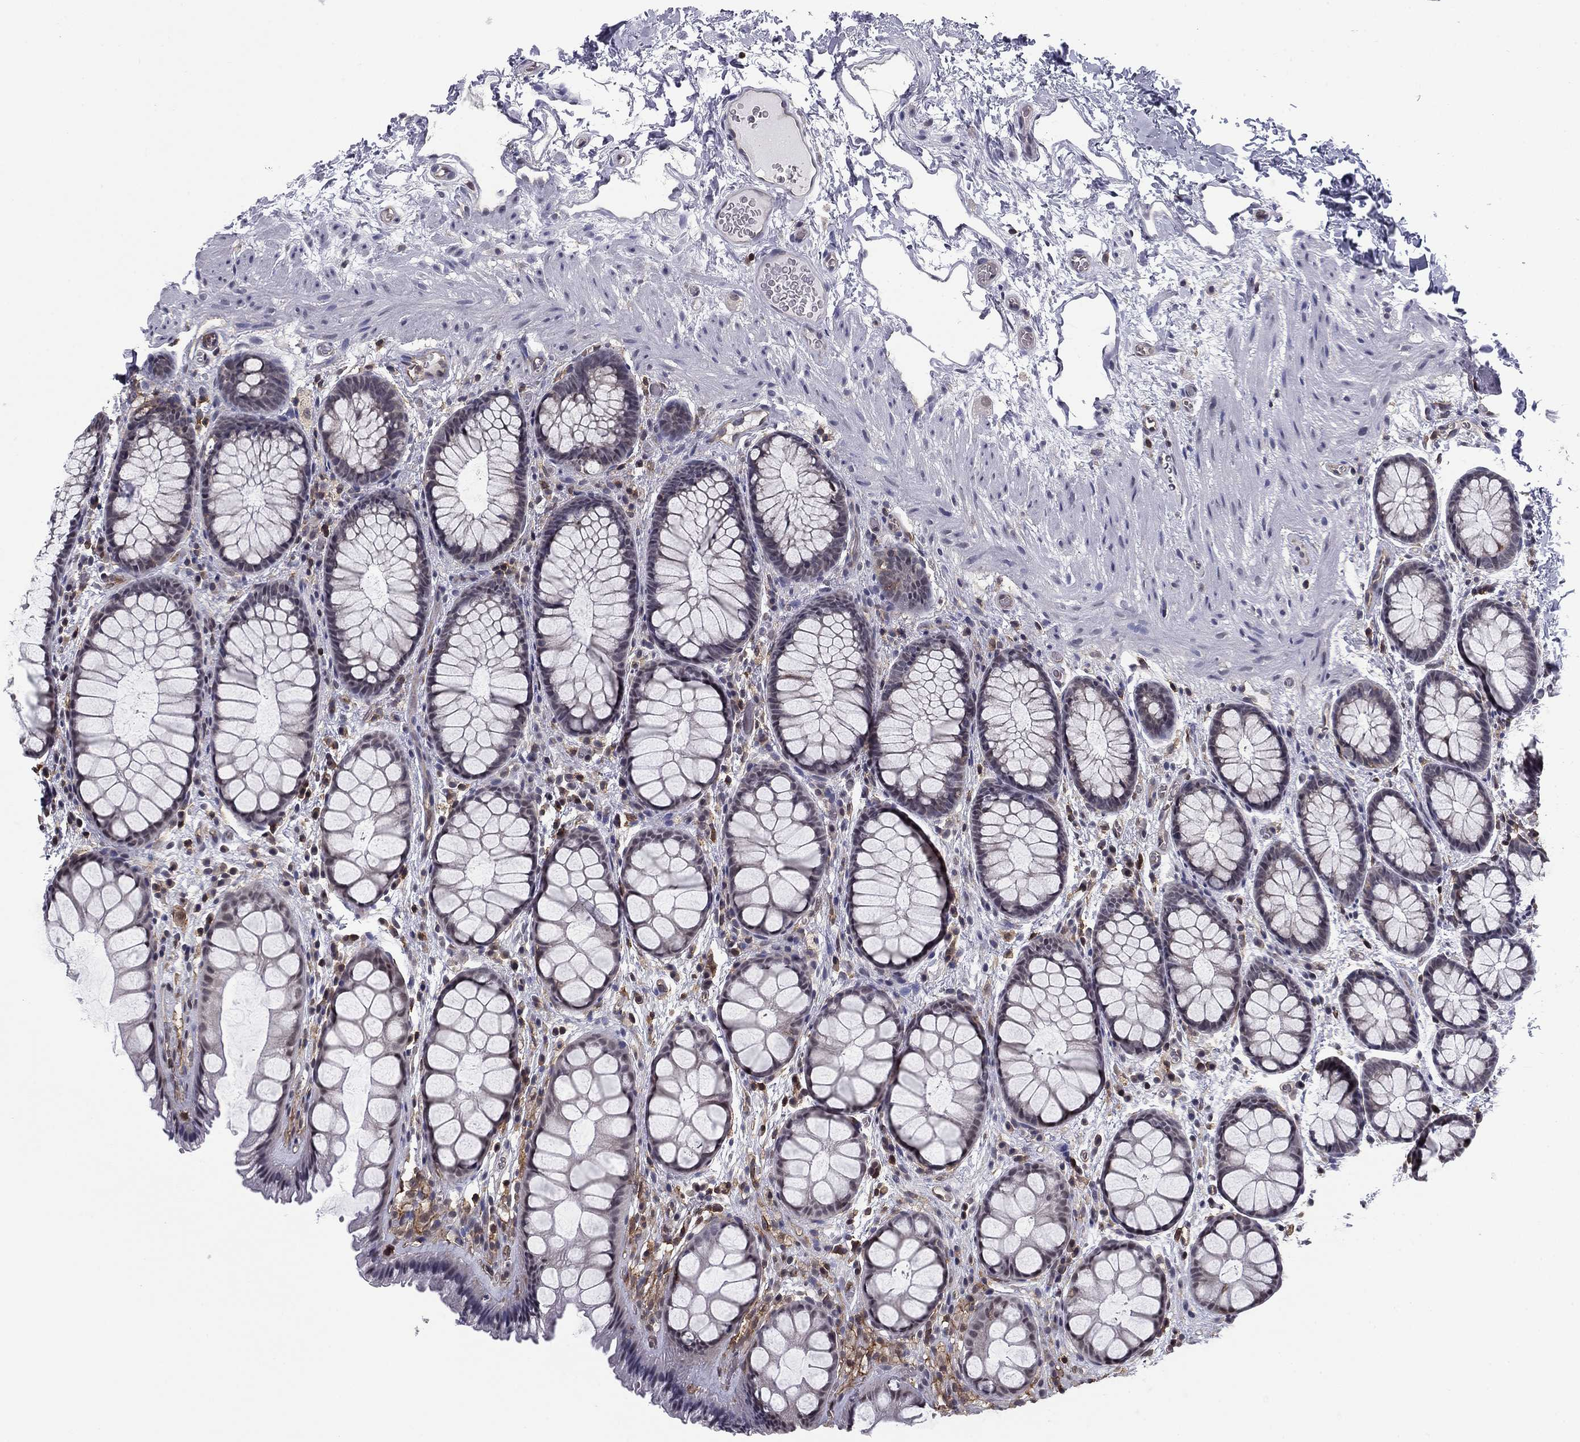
{"staining": {"intensity": "negative", "quantity": "none", "location": "none"}, "tissue": "rectum", "cell_type": "Glandular cells", "image_type": "normal", "snomed": [{"axis": "morphology", "description": "Normal tissue, NOS"}, {"axis": "topography", "description": "Rectum"}], "caption": "IHC photomicrograph of unremarkable rectum: rectum stained with DAB exhibits no significant protein expression in glandular cells.", "gene": "PLCB2", "patient": {"sex": "female", "age": 62}}